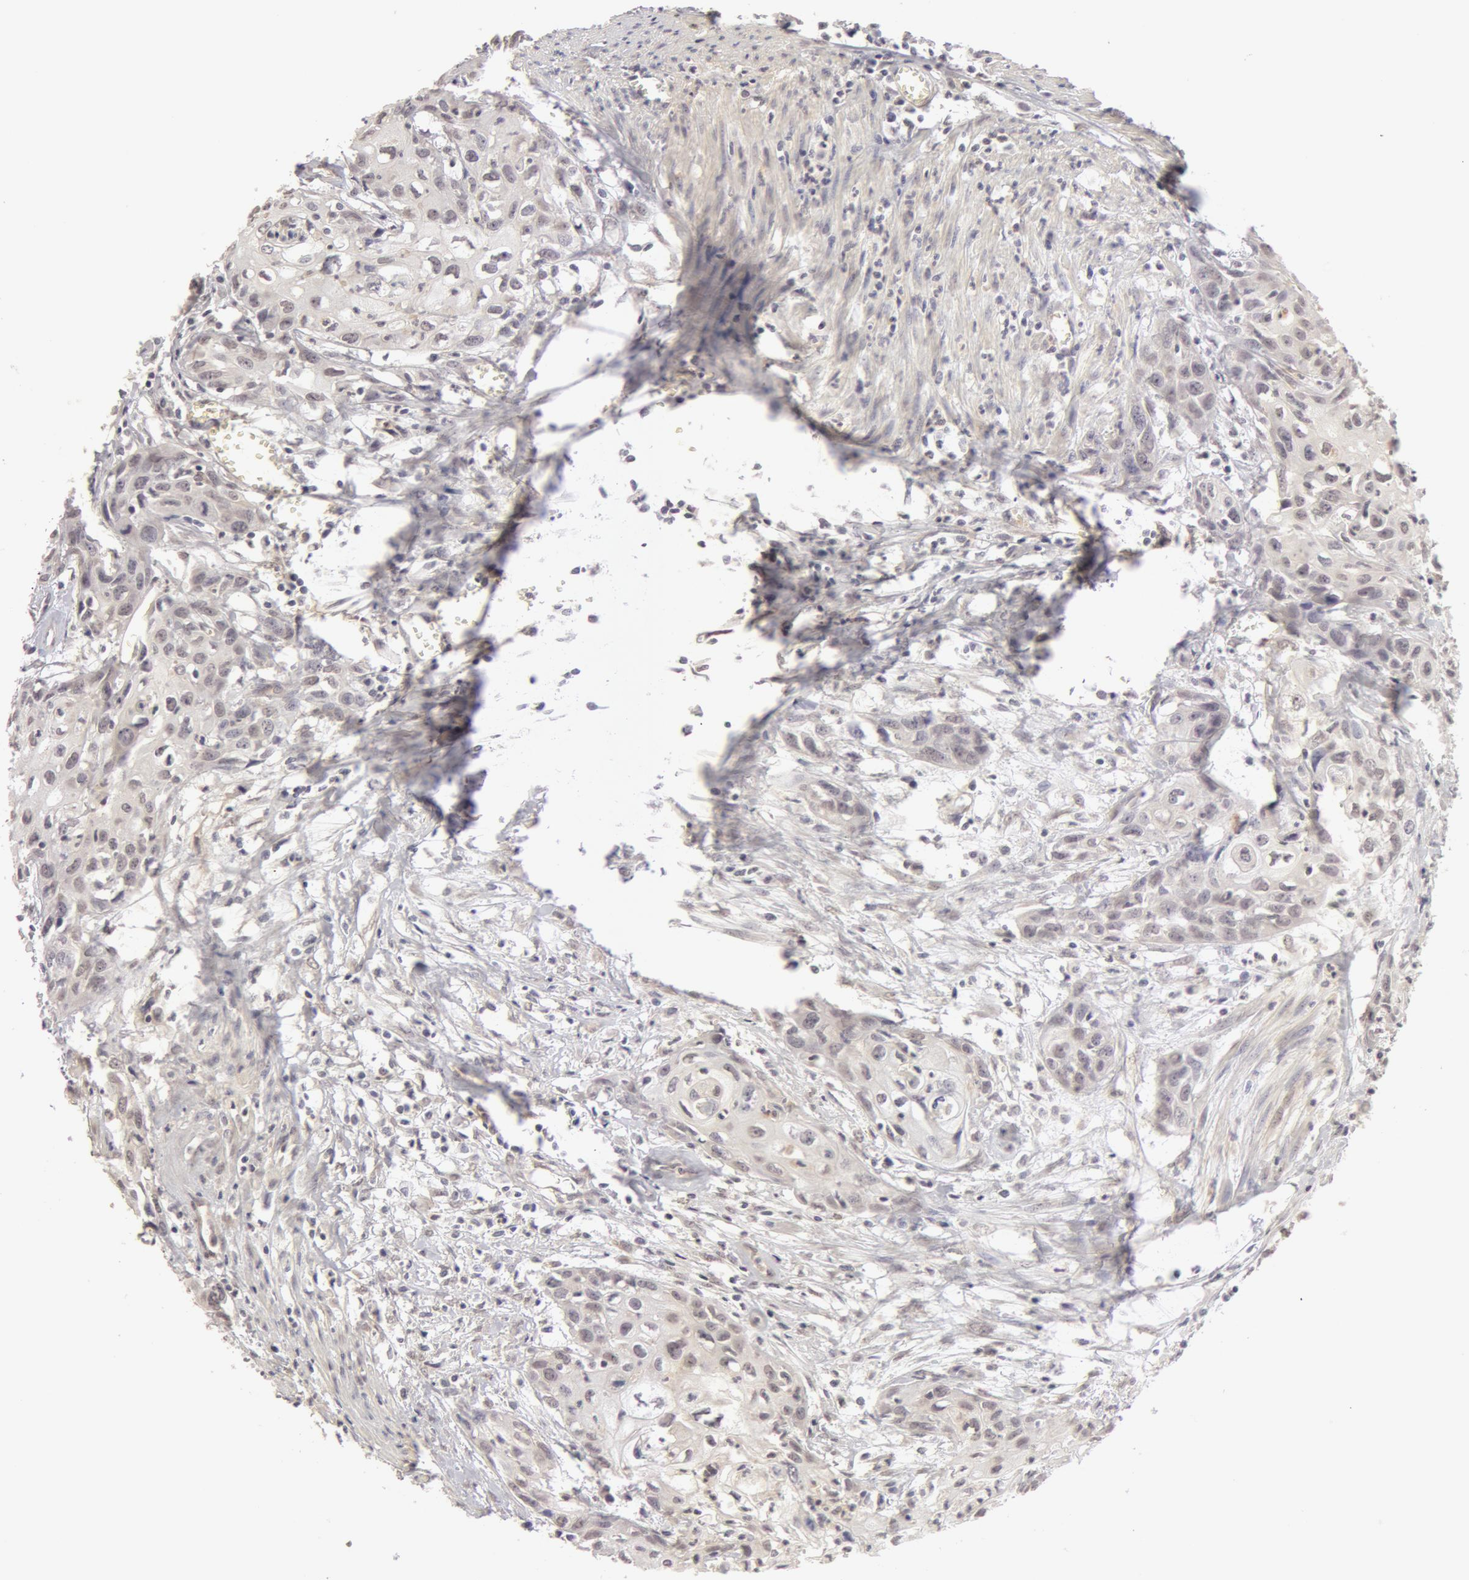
{"staining": {"intensity": "negative", "quantity": "none", "location": "none"}, "tissue": "urothelial cancer", "cell_type": "Tumor cells", "image_type": "cancer", "snomed": [{"axis": "morphology", "description": "Urothelial carcinoma, High grade"}, {"axis": "topography", "description": "Urinary bladder"}], "caption": "Immunohistochemistry of human urothelial cancer shows no positivity in tumor cells.", "gene": "ADAM10", "patient": {"sex": "male", "age": 54}}